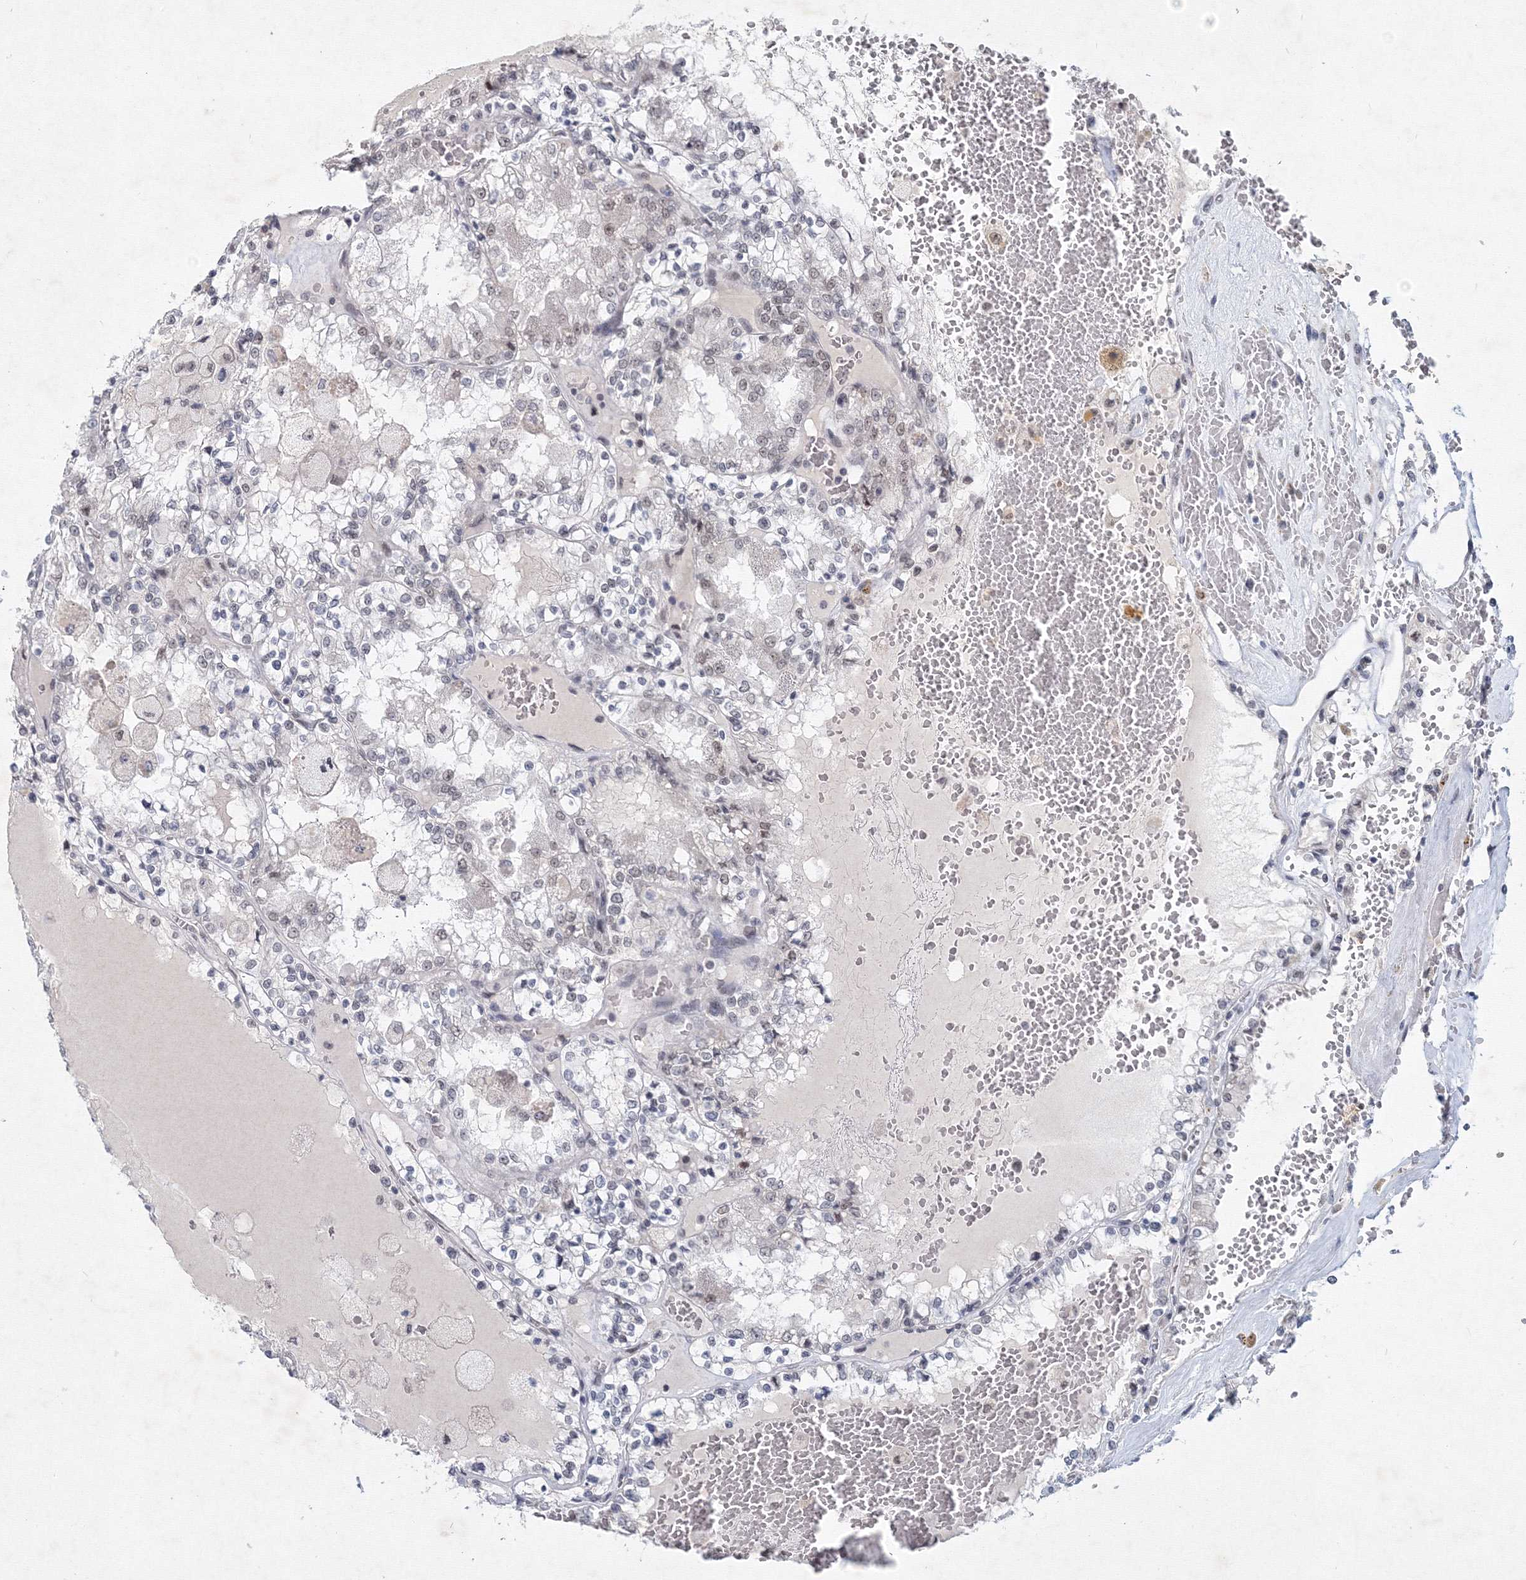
{"staining": {"intensity": "weak", "quantity": "<25%", "location": "nuclear"}, "tissue": "renal cancer", "cell_type": "Tumor cells", "image_type": "cancer", "snomed": [{"axis": "morphology", "description": "Adenocarcinoma, NOS"}, {"axis": "topography", "description": "Kidney"}], "caption": "High magnification brightfield microscopy of adenocarcinoma (renal) stained with DAB (3,3'-diaminobenzidine) (brown) and counterstained with hematoxylin (blue): tumor cells show no significant staining.", "gene": "SF3B6", "patient": {"sex": "female", "age": 56}}